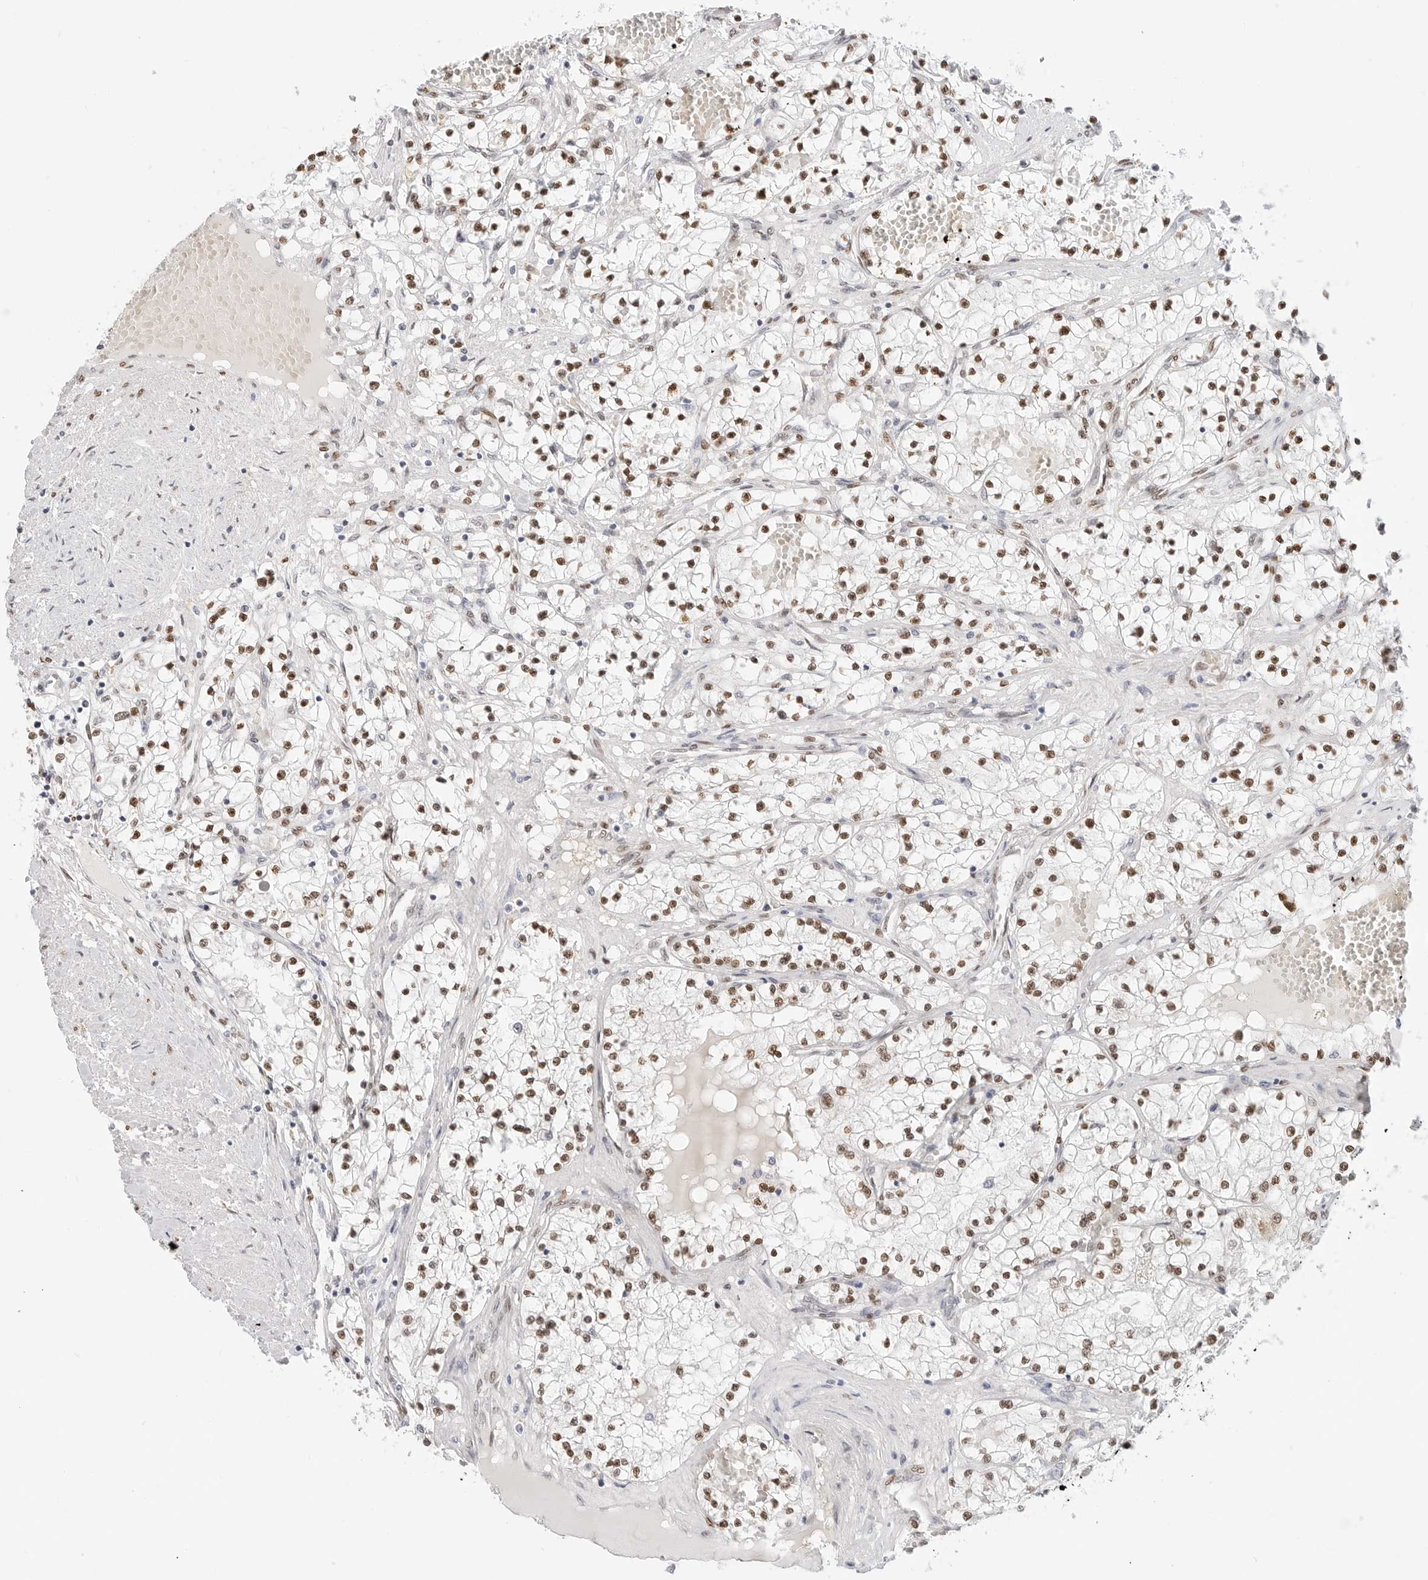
{"staining": {"intensity": "moderate", "quantity": ">75%", "location": "nuclear"}, "tissue": "renal cancer", "cell_type": "Tumor cells", "image_type": "cancer", "snomed": [{"axis": "morphology", "description": "Normal tissue, NOS"}, {"axis": "morphology", "description": "Adenocarcinoma, NOS"}, {"axis": "topography", "description": "Kidney"}], "caption": "About >75% of tumor cells in renal cancer show moderate nuclear protein expression as visualized by brown immunohistochemical staining.", "gene": "SPIDR", "patient": {"sex": "male", "age": 68}}